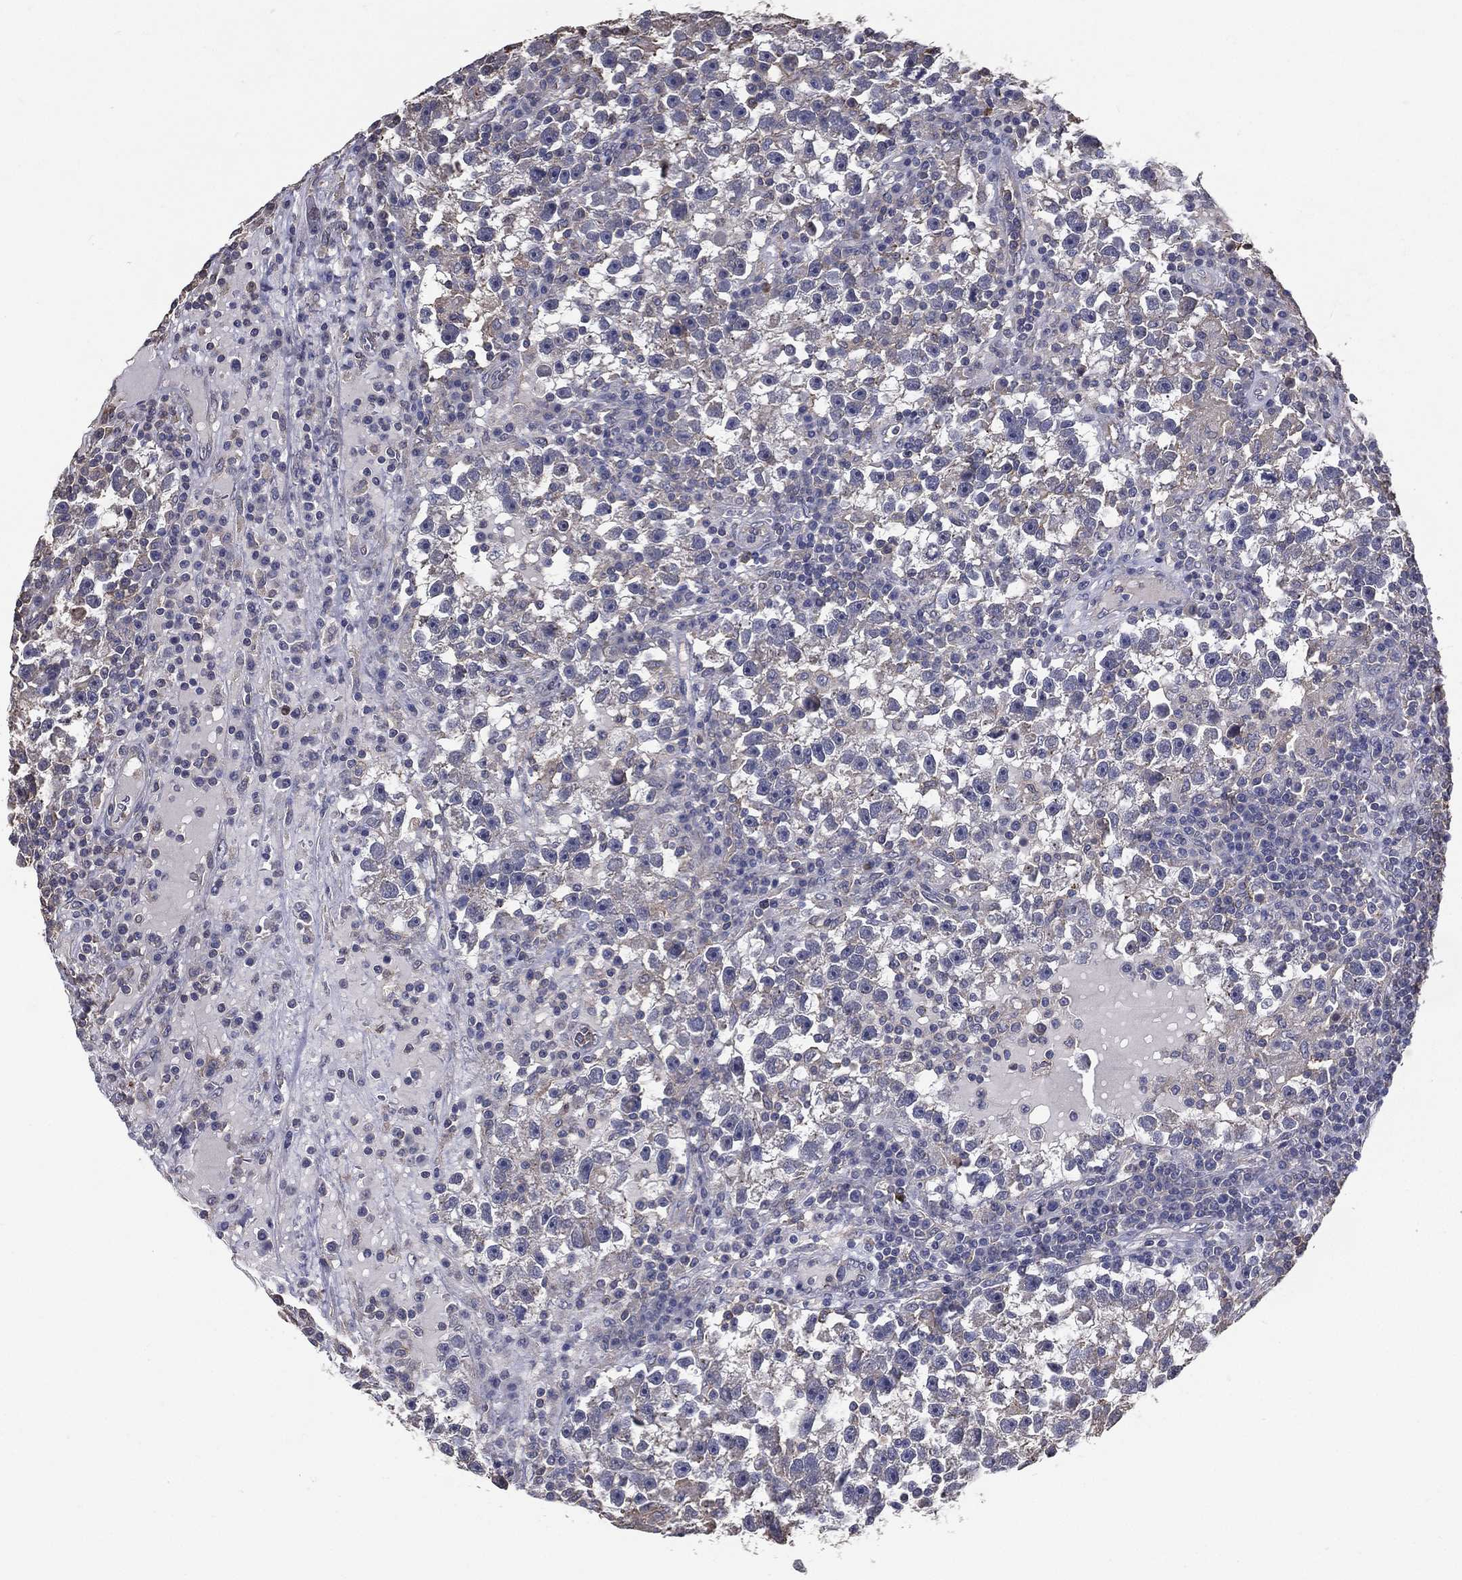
{"staining": {"intensity": "negative", "quantity": "none", "location": "none"}, "tissue": "testis cancer", "cell_type": "Tumor cells", "image_type": "cancer", "snomed": [{"axis": "morphology", "description": "Seminoma, NOS"}, {"axis": "topography", "description": "Testis"}], "caption": "A photomicrograph of human testis cancer (seminoma) is negative for staining in tumor cells. (Immunohistochemistry, brightfield microscopy, high magnification).", "gene": "SERPINB2", "patient": {"sex": "male", "age": 47}}